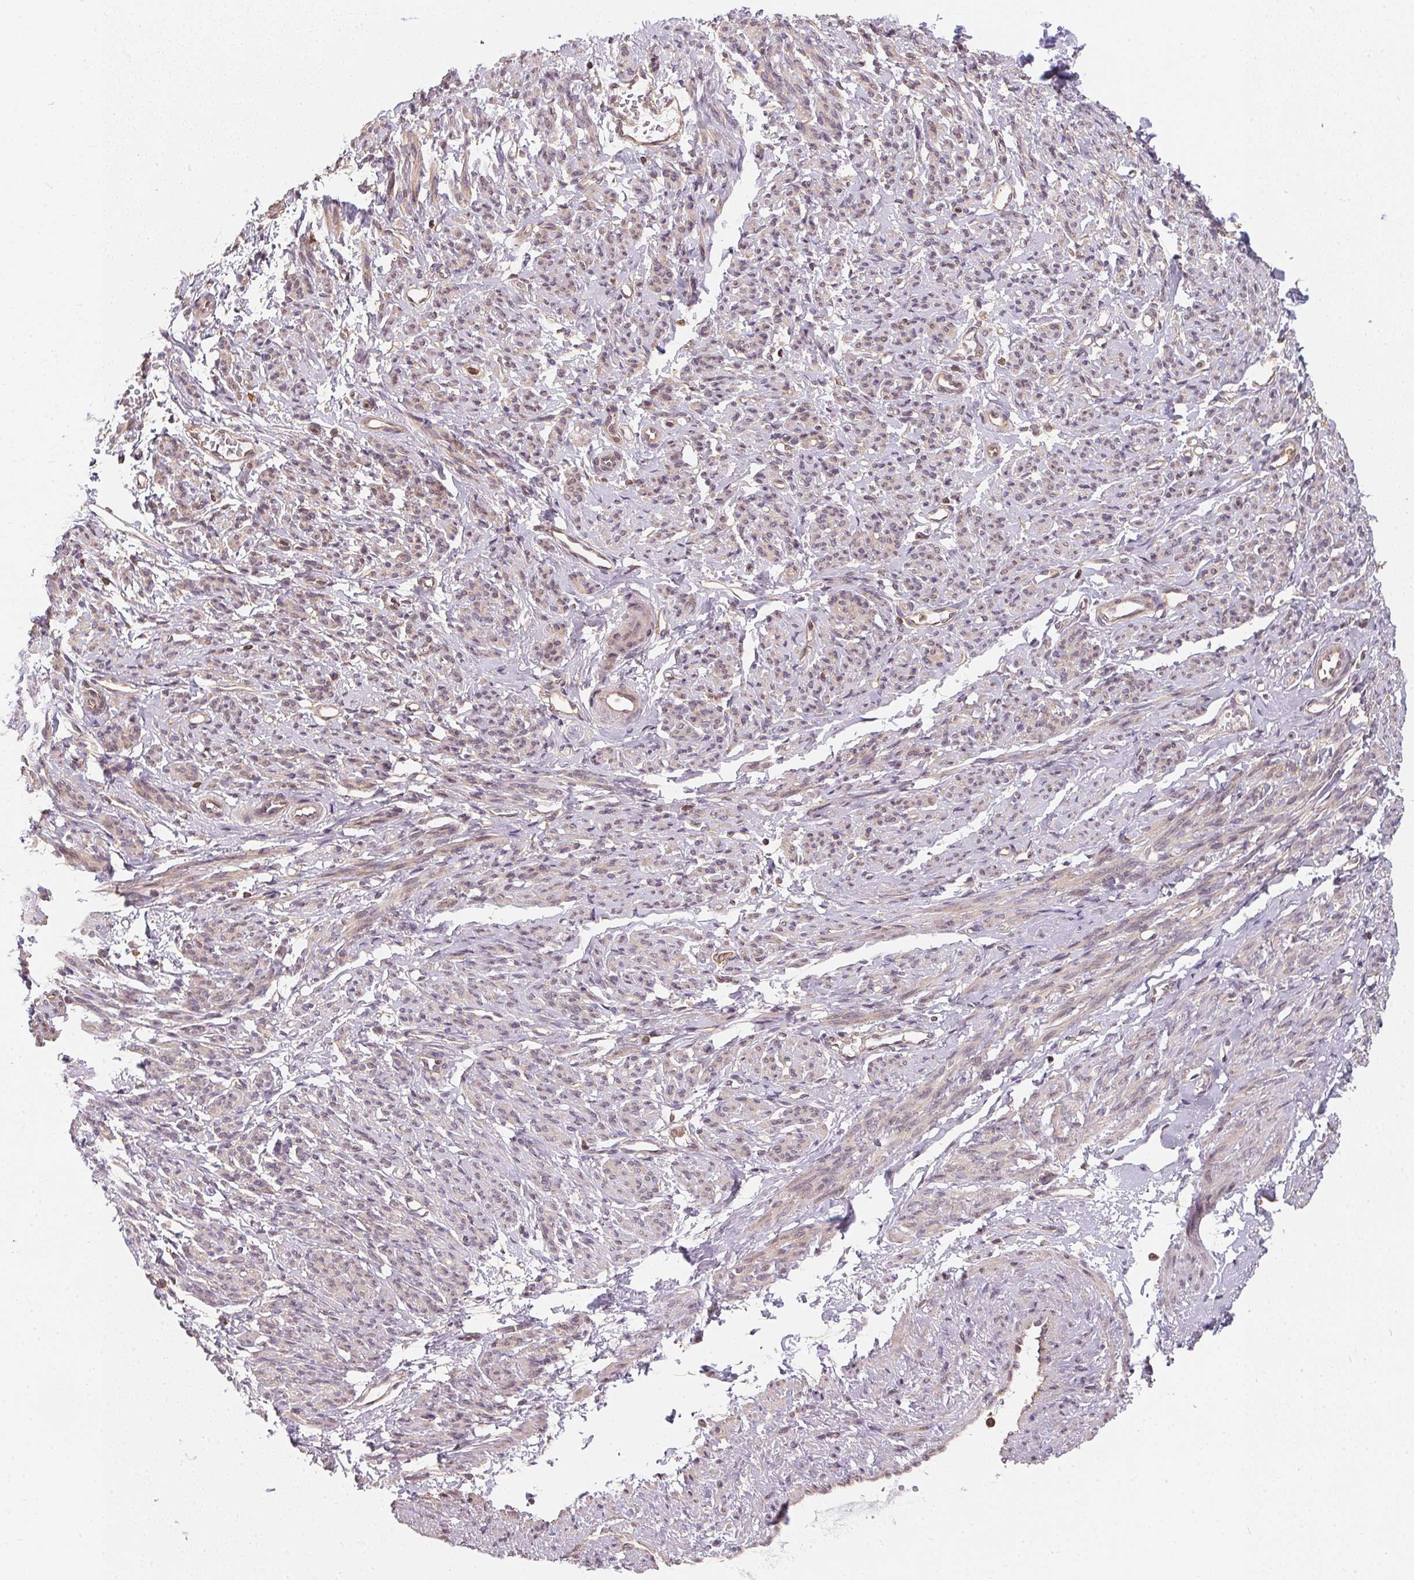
{"staining": {"intensity": "weak", "quantity": "25%-75%", "location": "cytoplasmic/membranous,nuclear"}, "tissue": "smooth muscle", "cell_type": "Smooth muscle cells", "image_type": "normal", "snomed": [{"axis": "morphology", "description": "Normal tissue, NOS"}, {"axis": "topography", "description": "Smooth muscle"}], "caption": "Brown immunohistochemical staining in unremarkable human smooth muscle reveals weak cytoplasmic/membranous,nuclear expression in about 25%-75% of smooth muscle cells.", "gene": "ANKRD13A", "patient": {"sex": "female", "age": 65}}